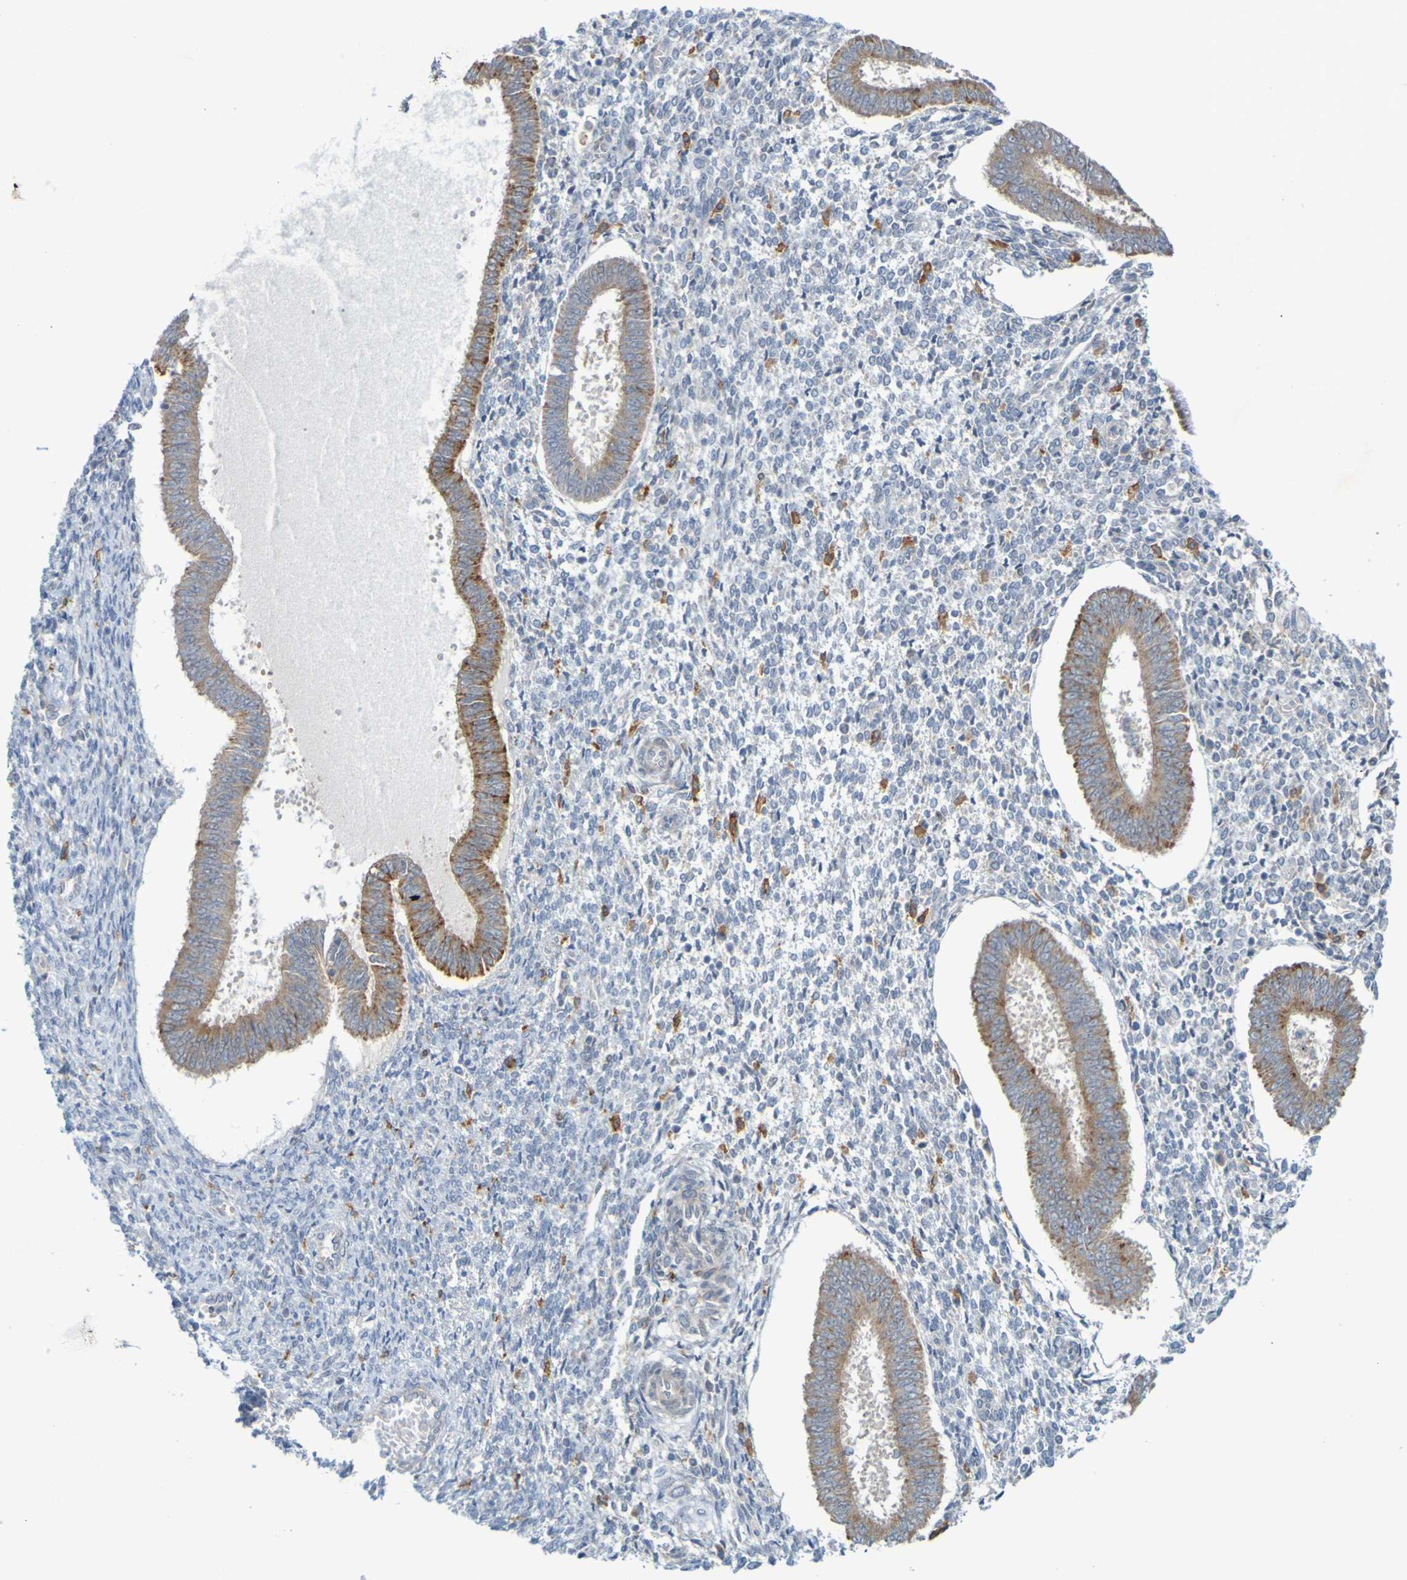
{"staining": {"intensity": "weak", "quantity": "<25%", "location": "cytoplasmic/membranous"}, "tissue": "endometrium", "cell_type": "Cells in endometrial stroma", "image_type": "normal", "snomed": [{"axis": "morphology", "description": "Normal tissue, NOS"}, {"axis": "topography", "description": "Endometrium"}], "caption": "Photomicrograph shows no protein expression in cells in endometrial stroma of unremarkable endometrium. Nuclei are stained in blue.", "gene": "LILRB5", "patient": {"sex": "female", "age": 35}}